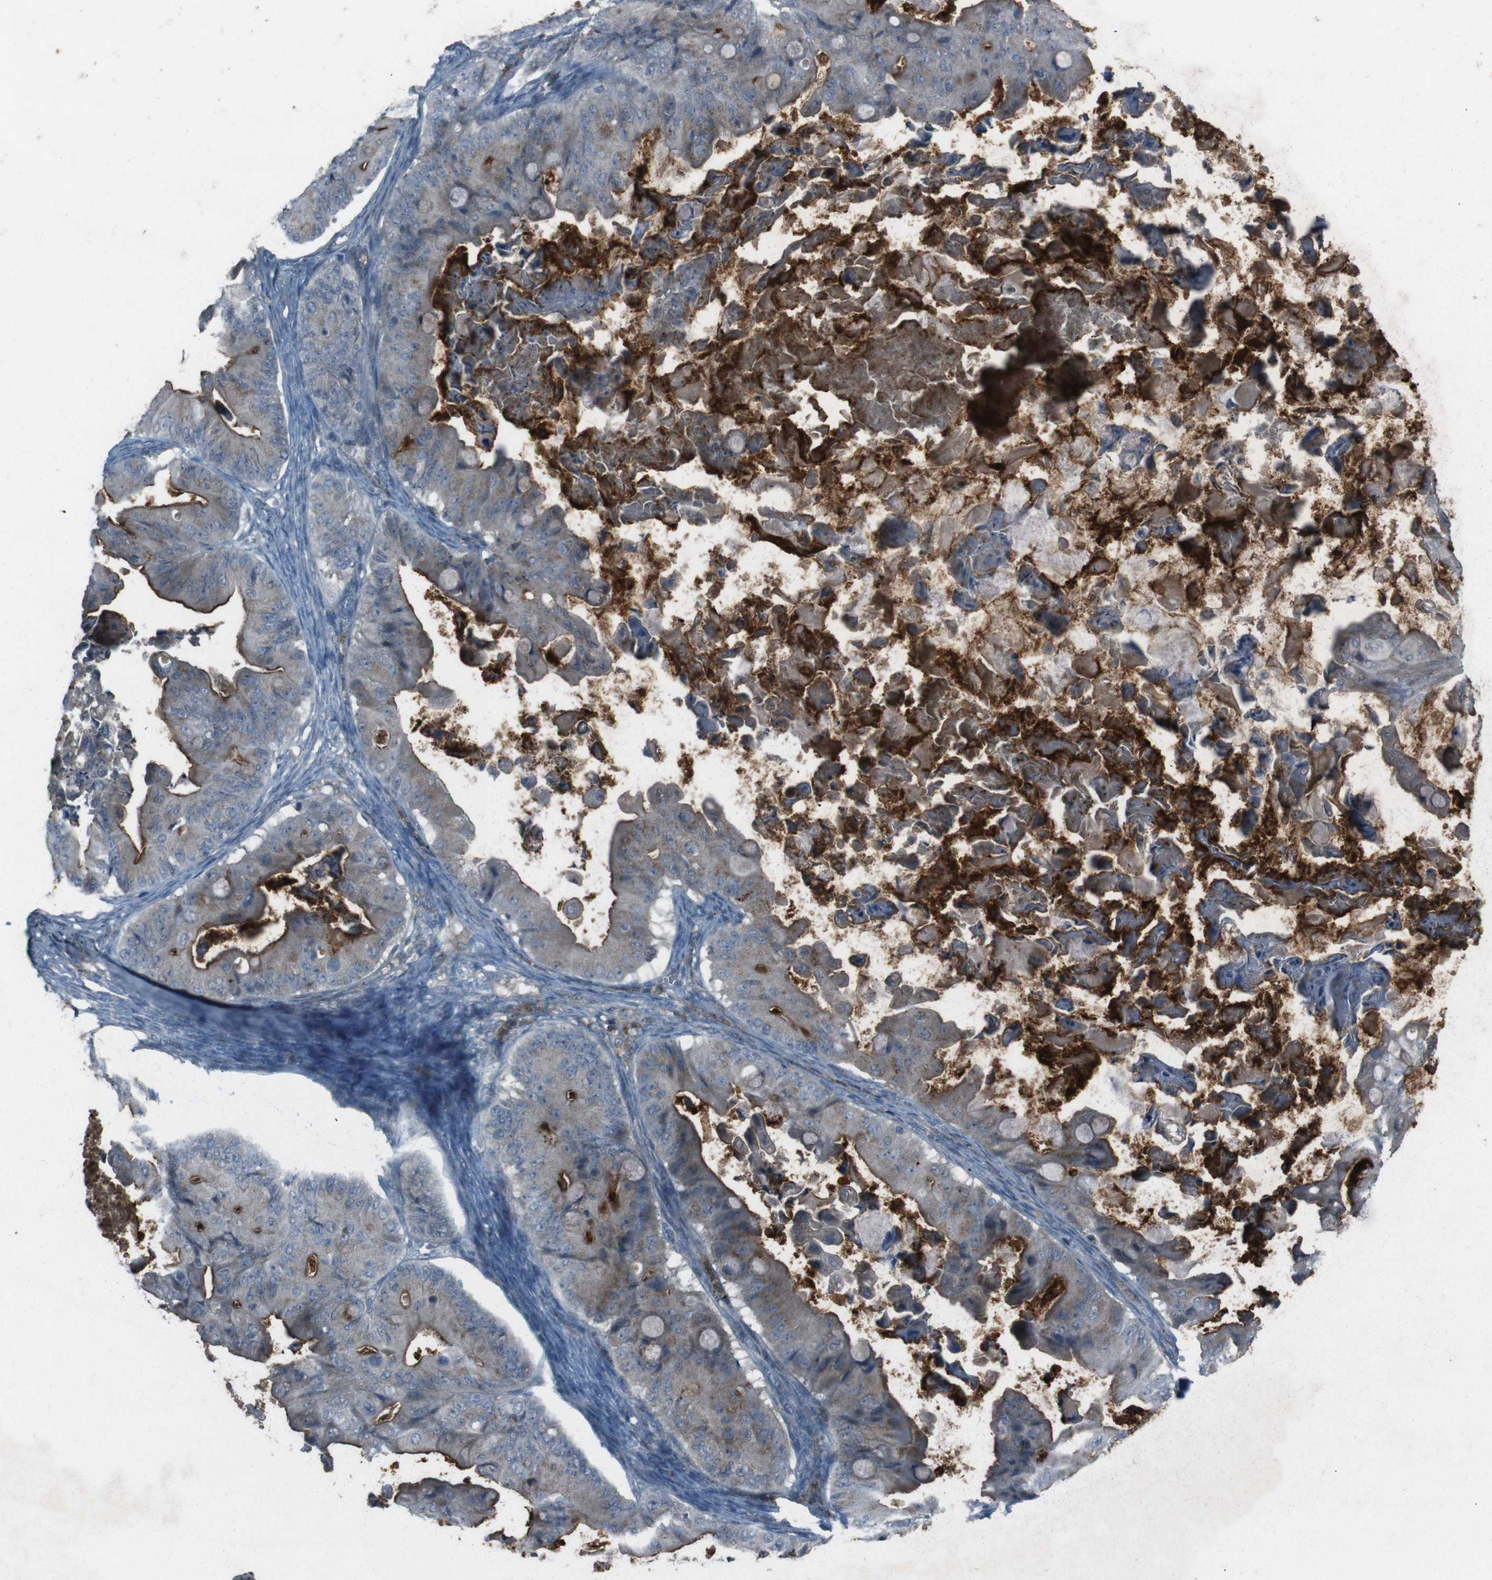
{"staining": {"intensity": "moderate", "quantity": "25%-75%", "location": "cytoplasmic/membranous"}, "tissue": "ovarian cancer", "cell_type": "Tumor cells", "image_type": "cancer", "snomed": [{"axis": "morphology", "description": "Cystadenocarcinoma, mucinous, NOS"}, {"axis": "topography", "description": "Ovary"}], "caption": "Ovarian mucinous cystadenocarcinoma stained with a brown dye exhibits moderate cytoplasmic/membranous positive expression in about 25%-75% of tumor cells.", "gene": "EFNA5", "patient": {"sex": "female", "age": 37}}